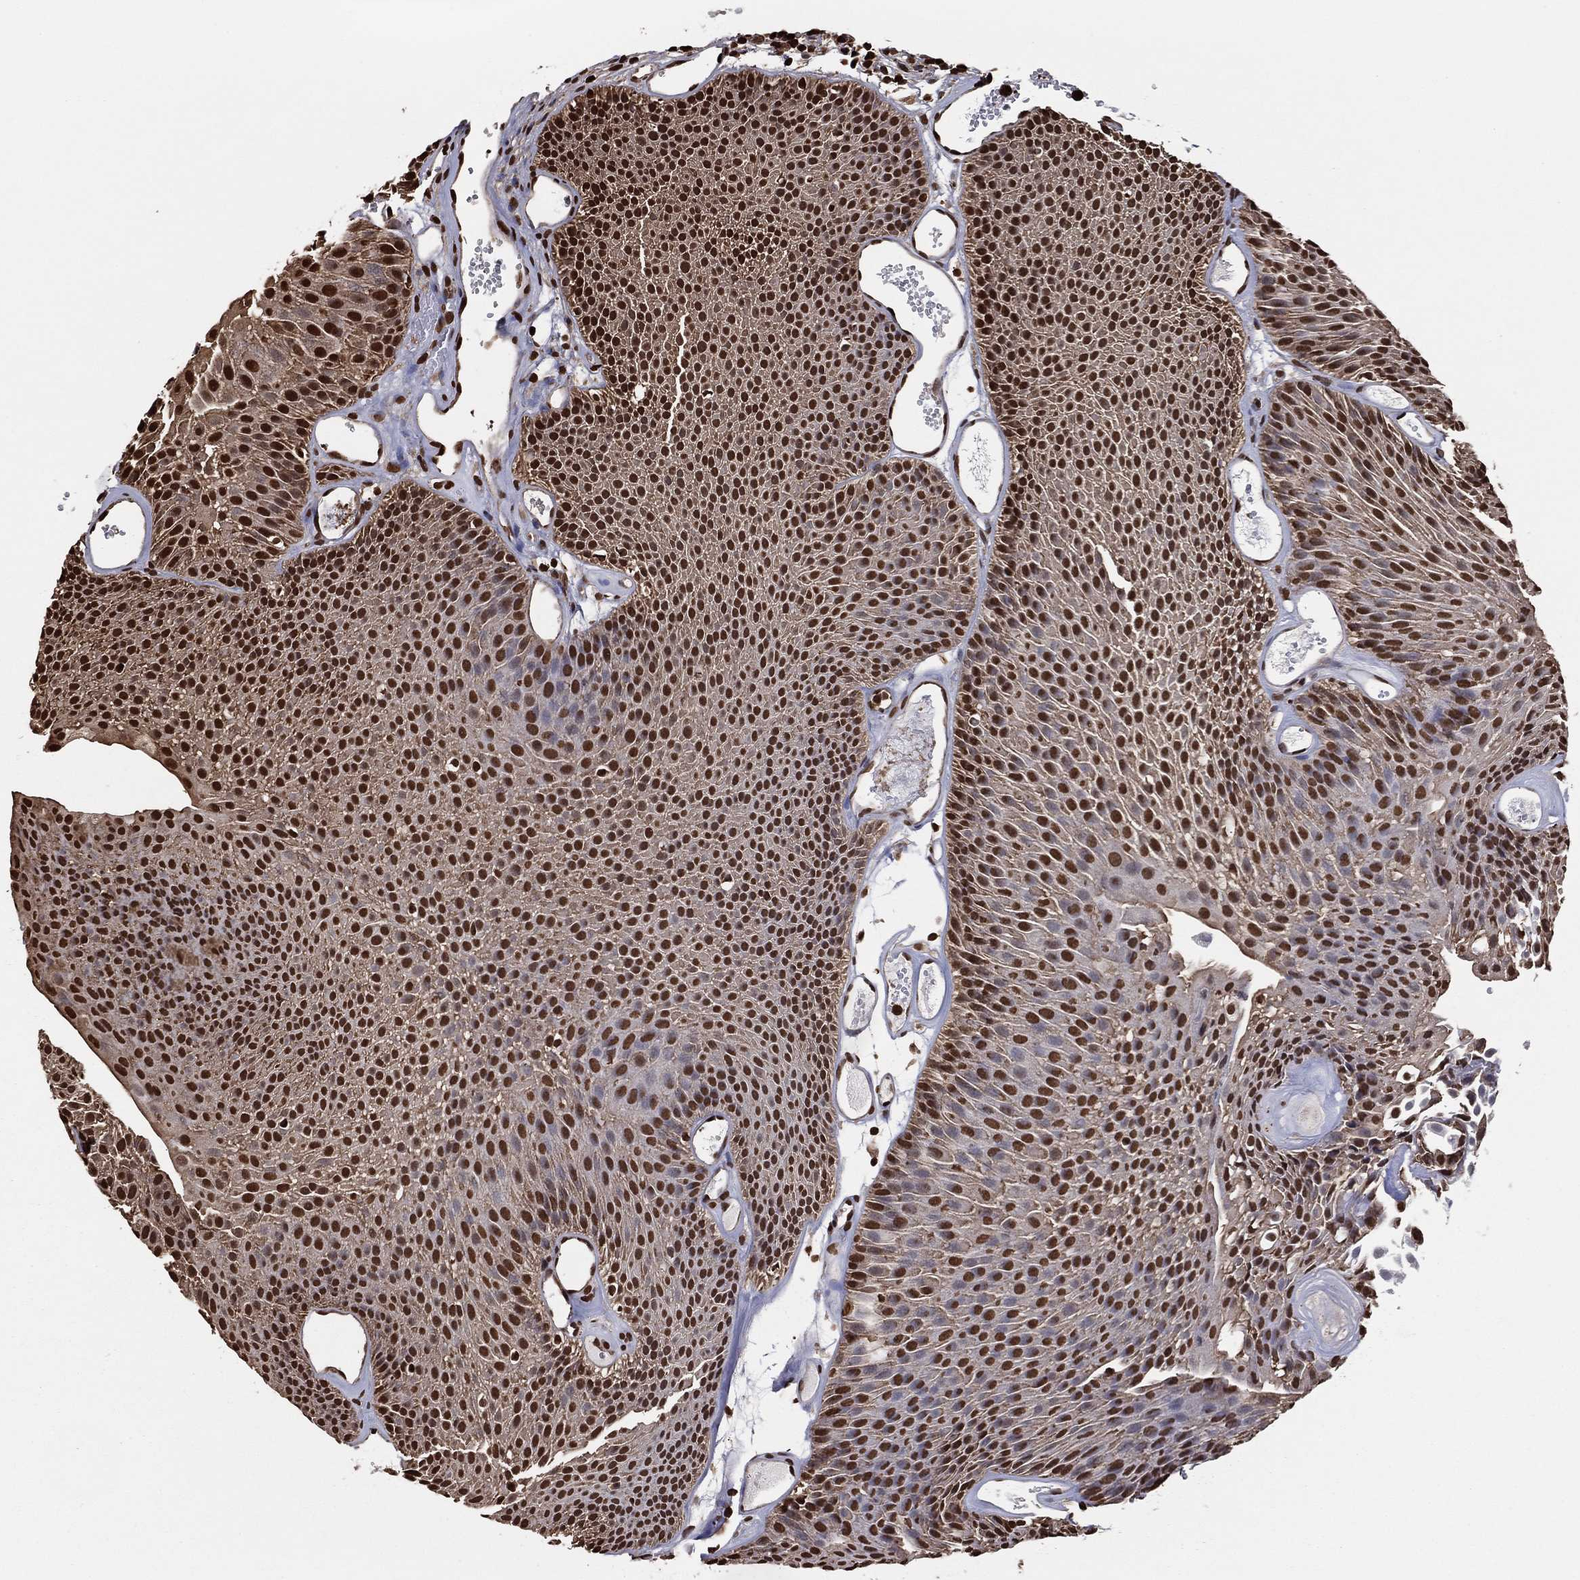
{"staining": {"intensity": "strong", "quantity": ">75%", "location": "nuclear"}, "tissue": "urothelial cancer", "cell_type": "Tumor cells", "image_type": "cancer", "snomed": [{"axis": "morphology", "description": "Urothelial carcinoma, Low grade"}, {"axis": "topography", "description": "Urinary bladder"}], "caption": "Tumor cells show strong nuclear positivity in approximately >75% of cells in urothelial cancer. The protein of interest is stained brown, and the nuclei are stained in blue (DAB IHC with brightfield microscopy, high magnification).", "gene": "GAPDH", "patient": {"sex": "male", "age": 52}}